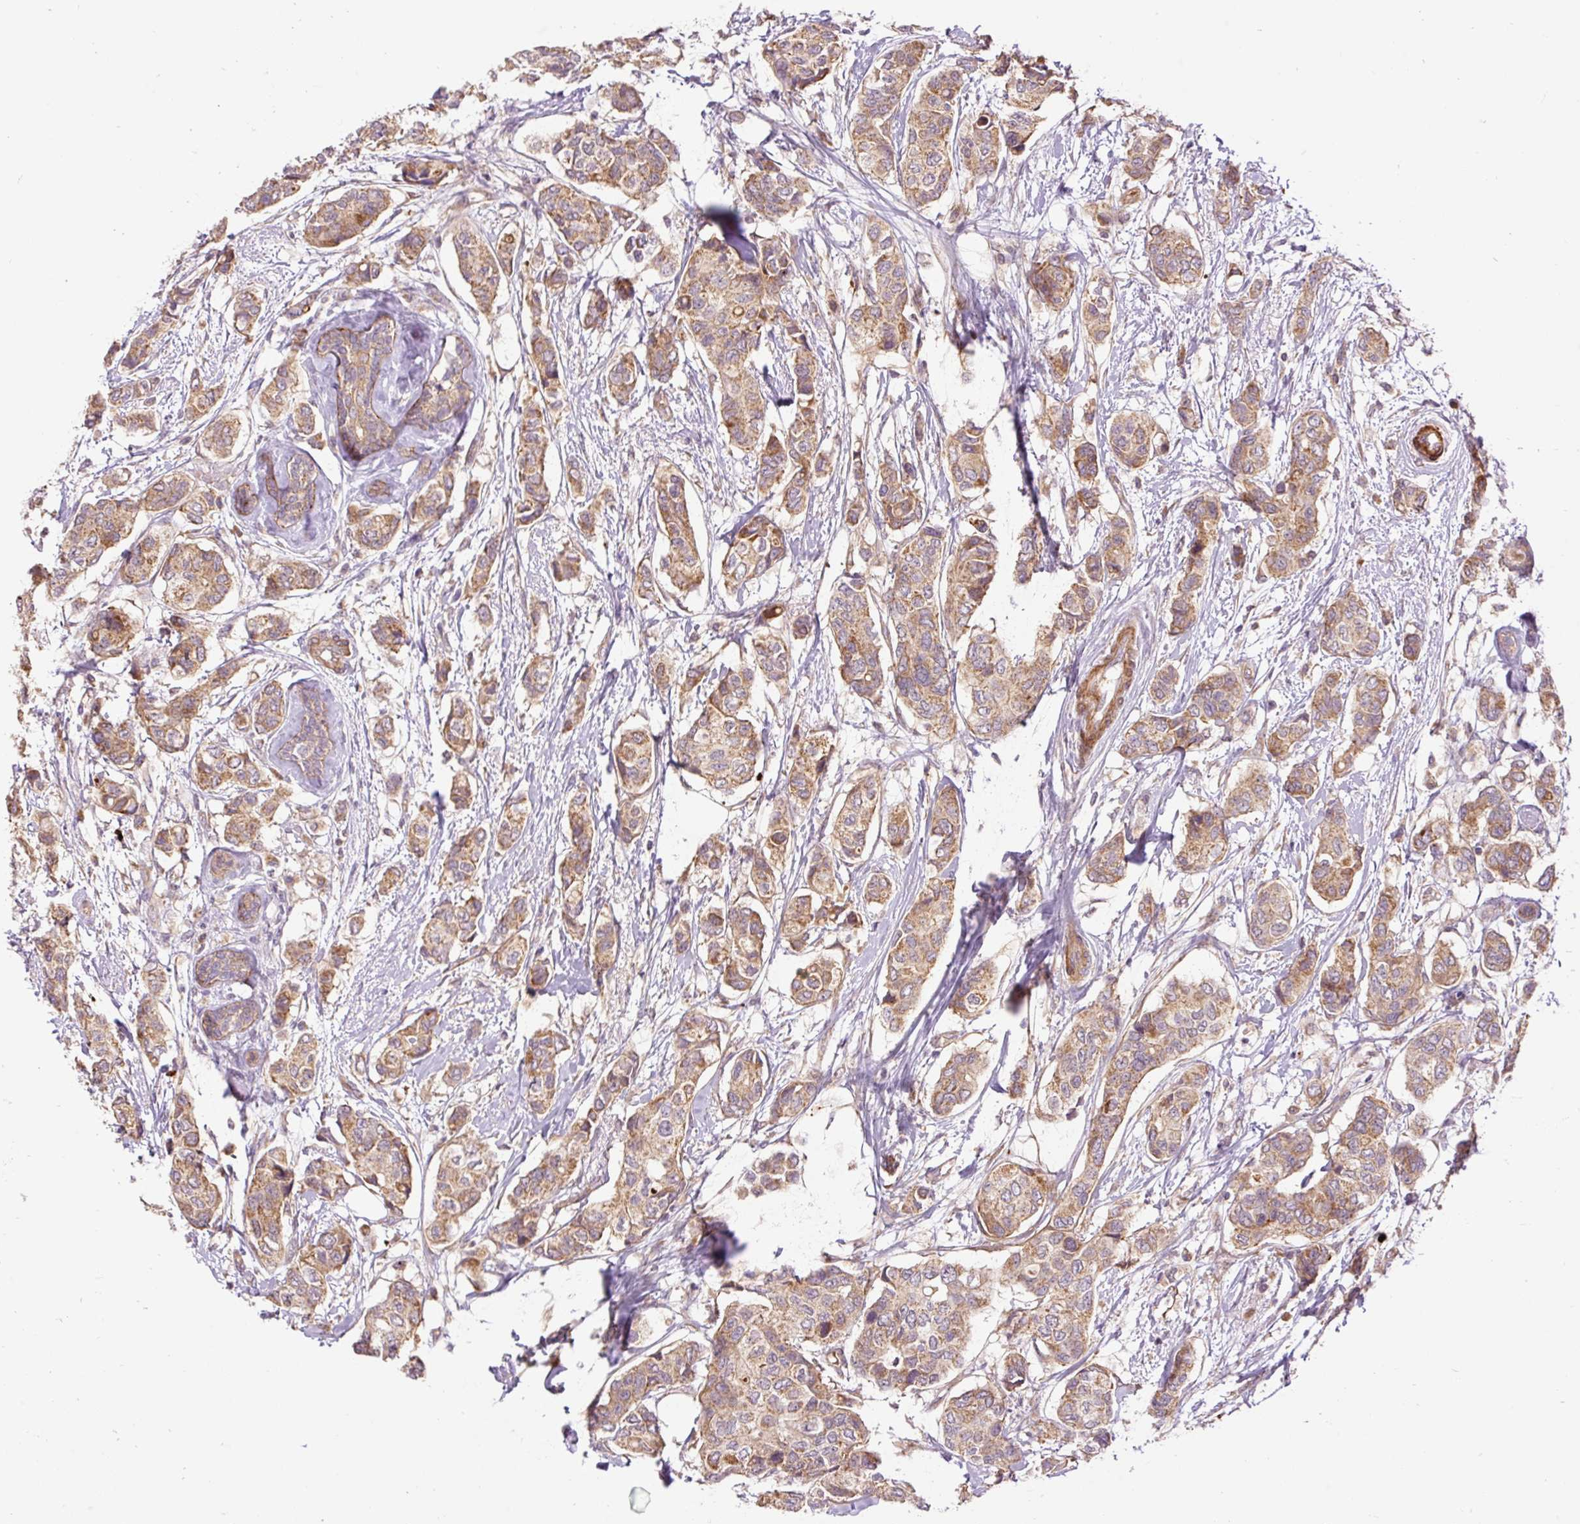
{"staining": {"intensity": "moderate", "quantity": ">75%", "location": "cytoplasmic/membranous"}, "tissue": "breast cancer", "cell_type": "Tumor cells", "image_type": "cancer", "snomed": [{"axis": "morphology", "description": "Lobular carcinoma"}, {"axis": "topography", "description": "Breast"}], "caption": "Tumor cells demonstrate medium levels of moderate cytoplasmic/membranous staining in about >75% of cells in lobular carcinoma (breast).", "gene": "RIPOR3", "patient": {"sex": "female", "age": 51}}